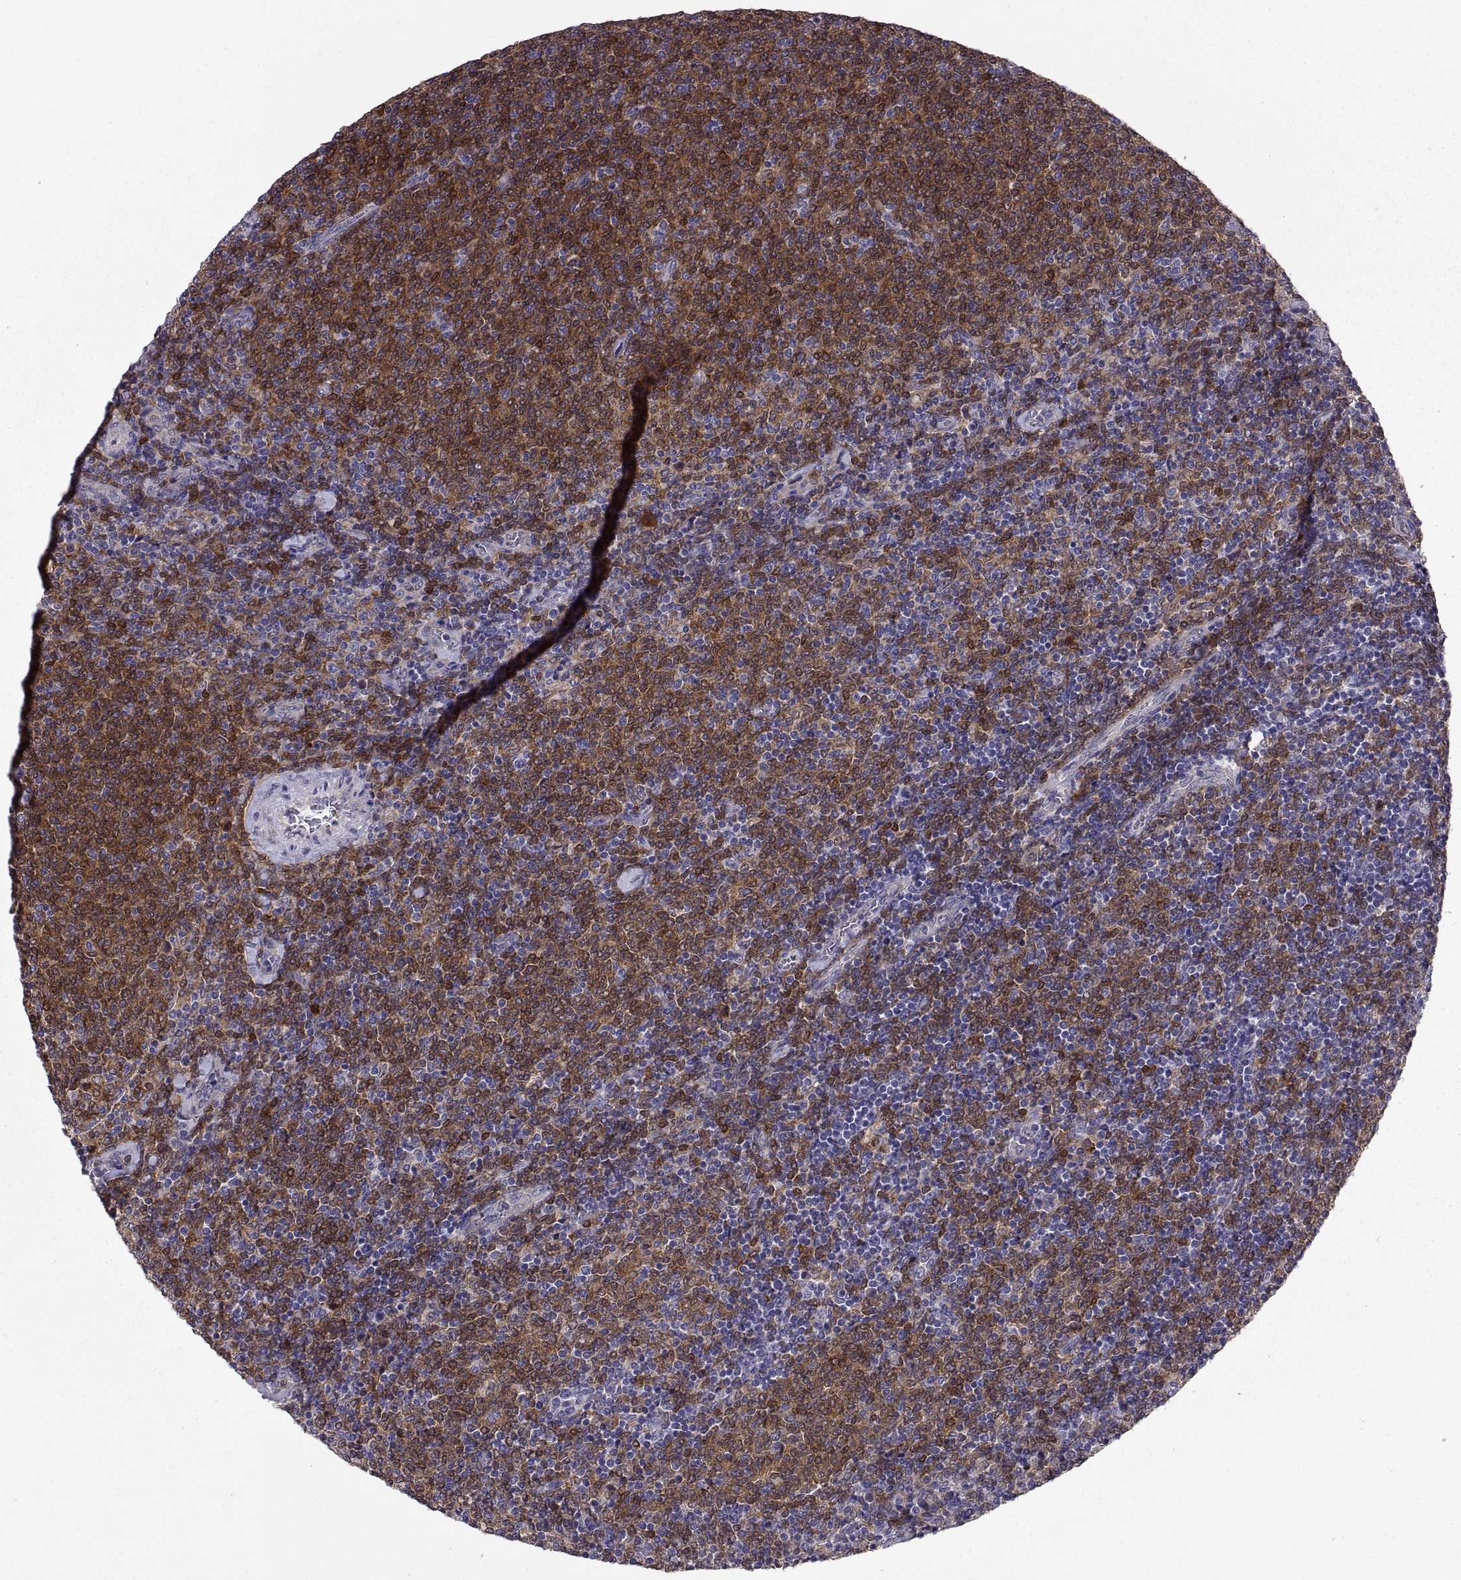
{"staining": {"intensity": "strong", "quantity": ">75%", "location": "cytoplasmic/membranous"}, "tissue": "lymphoma", "cell_type": "Tumor cells", "image_type": "cancer", "snomed": [{"axis": "morphology", "description": "Malignant lymphoma, non-Hodgkin's type, Low grade"}, {"axis": "topography", "description": "Lymph node"}], "caption": "A micrograph of human lymphoma stained for a protein displays strong cytoplasmic/membranous brown staining in tumor cells. (DAB (3,3'-diaminobenzidine) IHC, brown staining for protein, blue staining for nuclei).", "gene": "DOK3", "patient": {"sex": "male", "age": 52}}